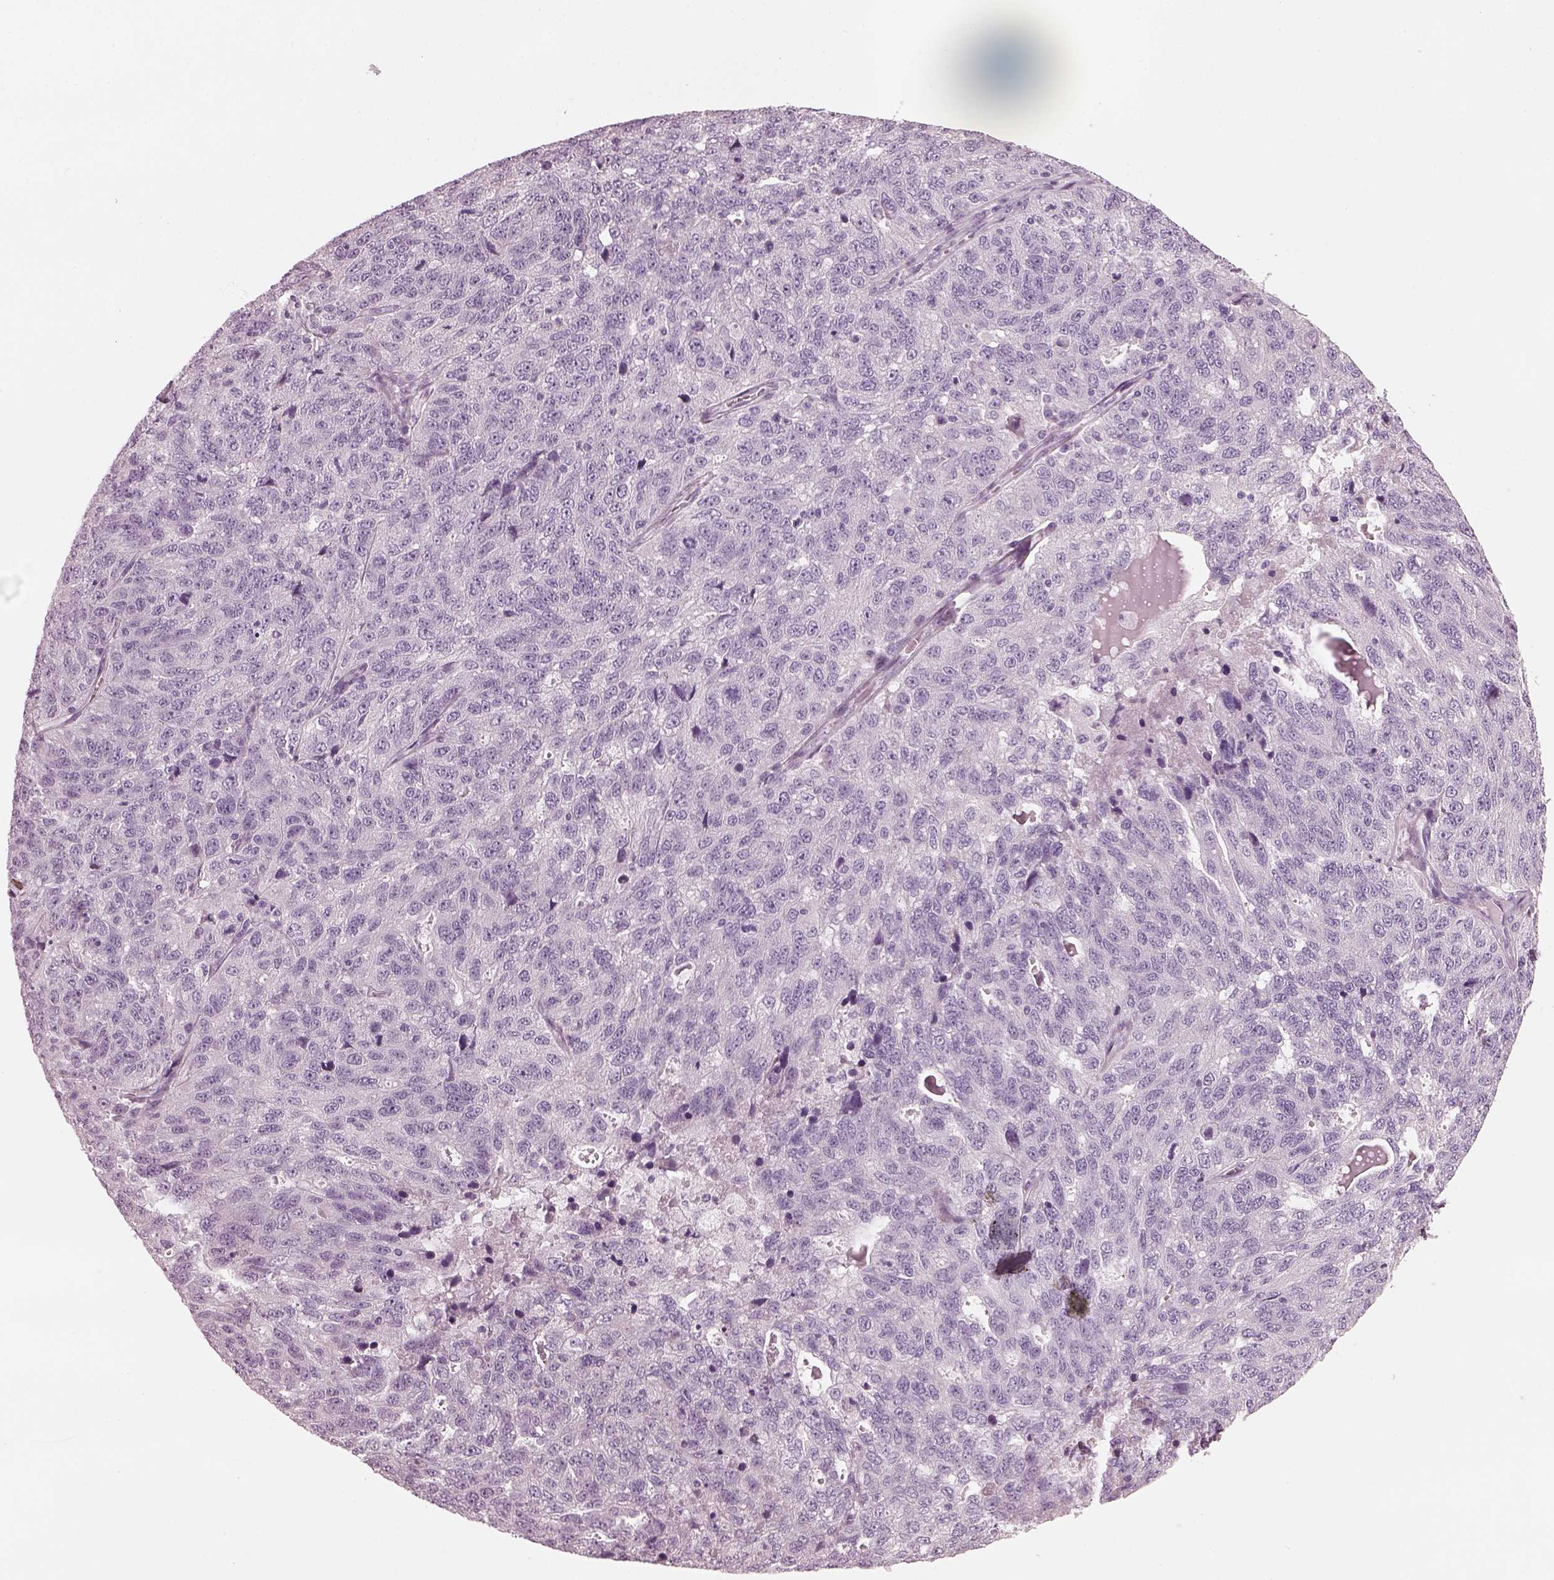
{"staining": {"intensity": "negative", "quantity": "none", "location": "none"}, "tissue": "ovarian cancer", "cell_type": "Tumor cells", "image_type": "cancer", "snomed": [{"axis": "morphology", "description": "Cystadenocarcinoma, serous, NOS"}, {"axis": "topography", "description": "Ovary"}], "caption": "This is an immunohistochemistry (IHC) photomicrograph of human ovarian cancer (serous cystadenocarcinoma). There is no positivity in tumor cells.", "gene": "PDC", "patient": {"sex": "female", "age": 71}}